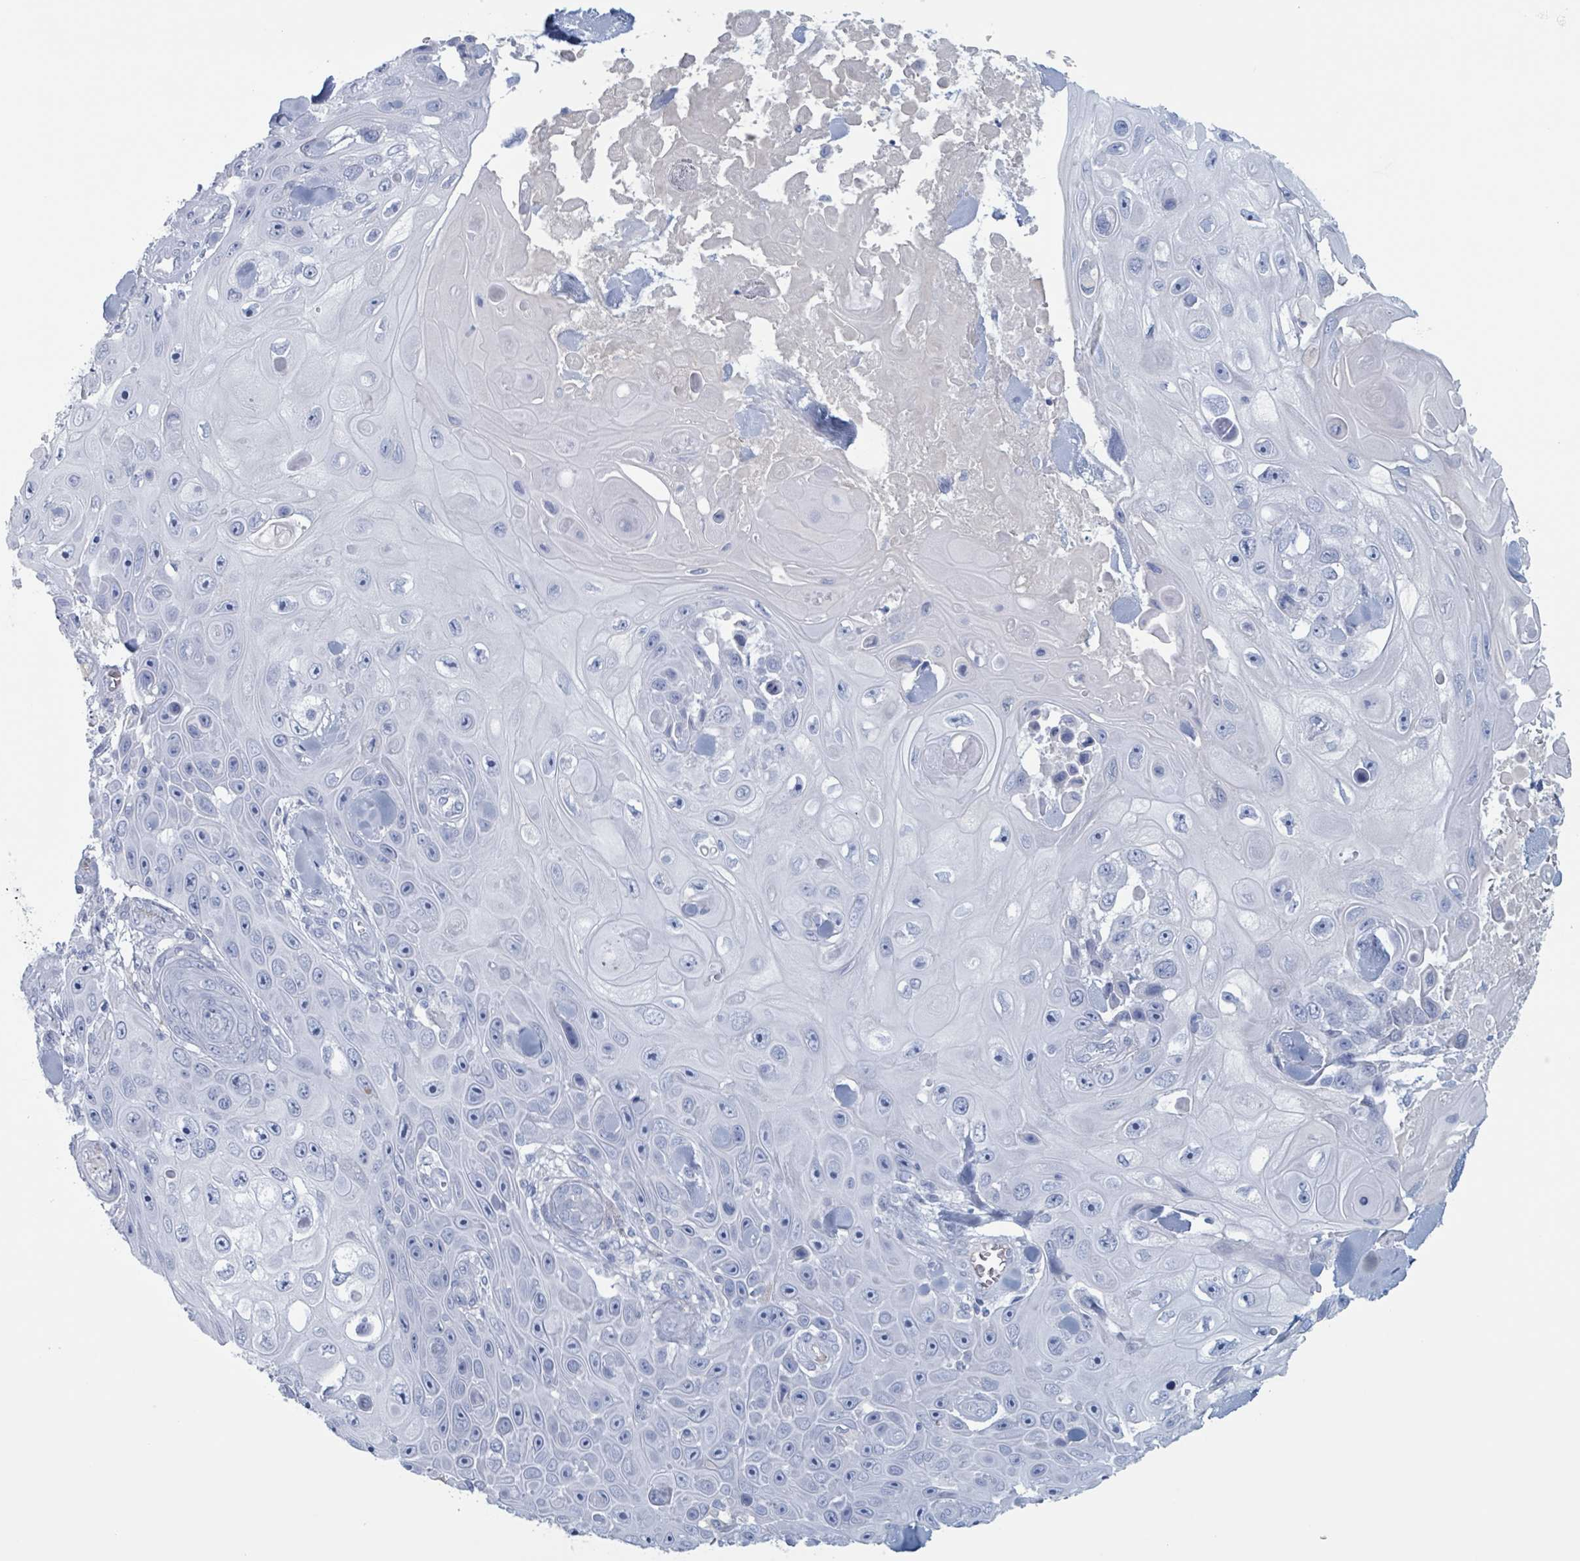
{"staining": {"intensity": "negative", "quantity": "none", "location": "none"}, "tissue": "skin cancer", "cell_type": "Tumor cells", "image_type": "cancer", "snomed": [{"axis": "morphology", "description": "Squamous cell carcinoma, NOS"}, {"axis": "topography", "description": "Skin"}], "caption": "This histopathology image is of squamous cell carcinoma (skin) stained with IHC to label a protein in brown with the nuclei are counter-stained blue. There is no positivity in tumor cells.", "gene": "KLK4", "patient": {"sex": "male", "age": 82}}